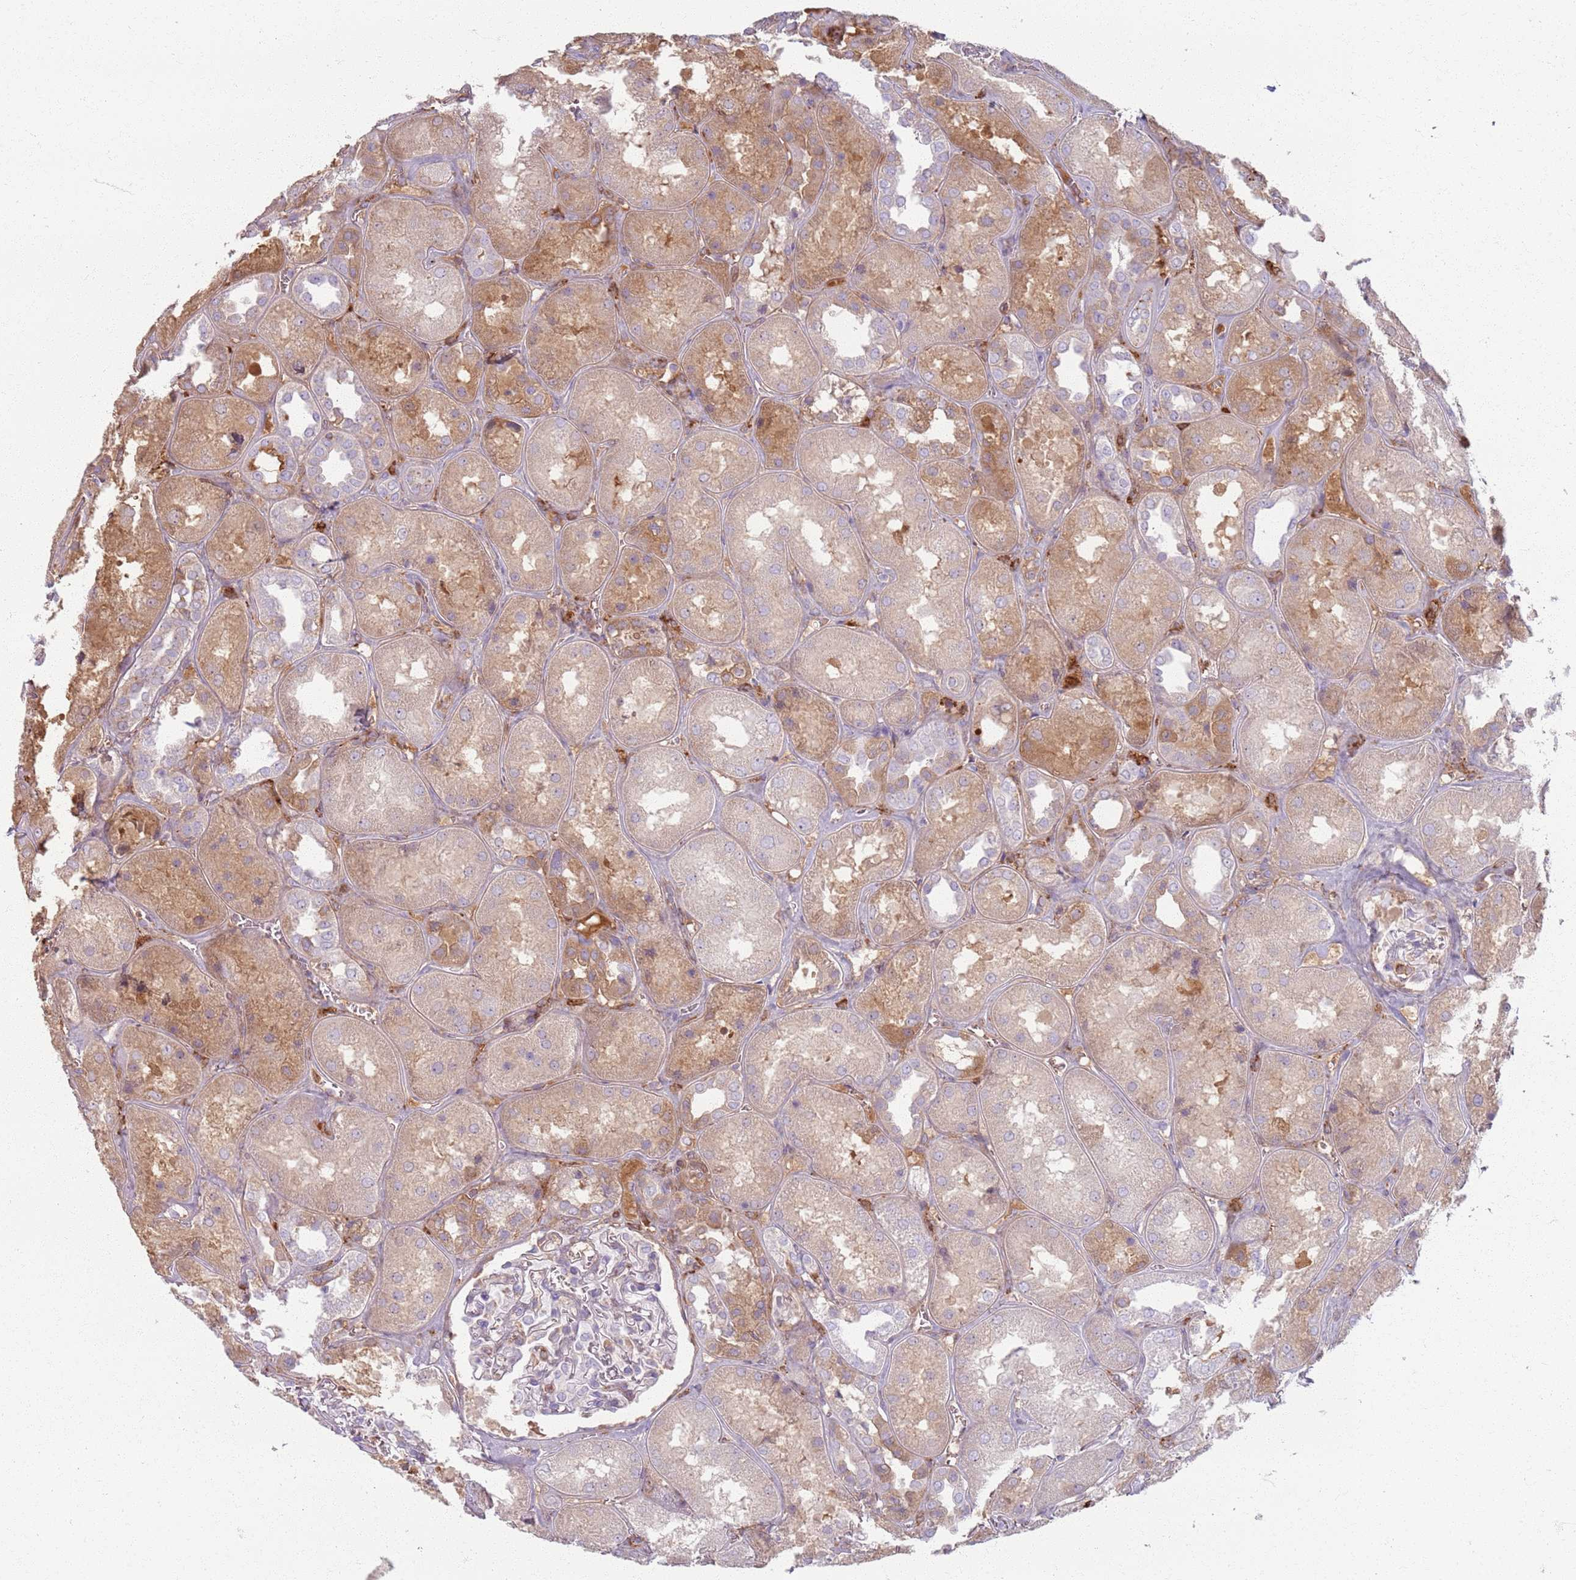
{"staining": {"intensity": "negative", "quantity": "none", "location": "none"}, "tissue": "kidney", "cell_type": "Cells in glomeruli", "image_type": "normal", "snomed": [{"axis": "morphology", "description": "Normal tissue, NOS"}, {"axis": "topography", "description": "Kidney"}], "caption": "This photomicrograph is of unremarkable kidney stained with immunohistochemistry to label a protein in brown with the nuclei are counter-stained blue. There is no expression in cells in glomeruli. (DAB (3,3'-diaminobenzidine) immunohistochemistry with hematoxylin counter stain).", "gene": "COLGALT1", "patient": {"sex": "male", "age": 70}}